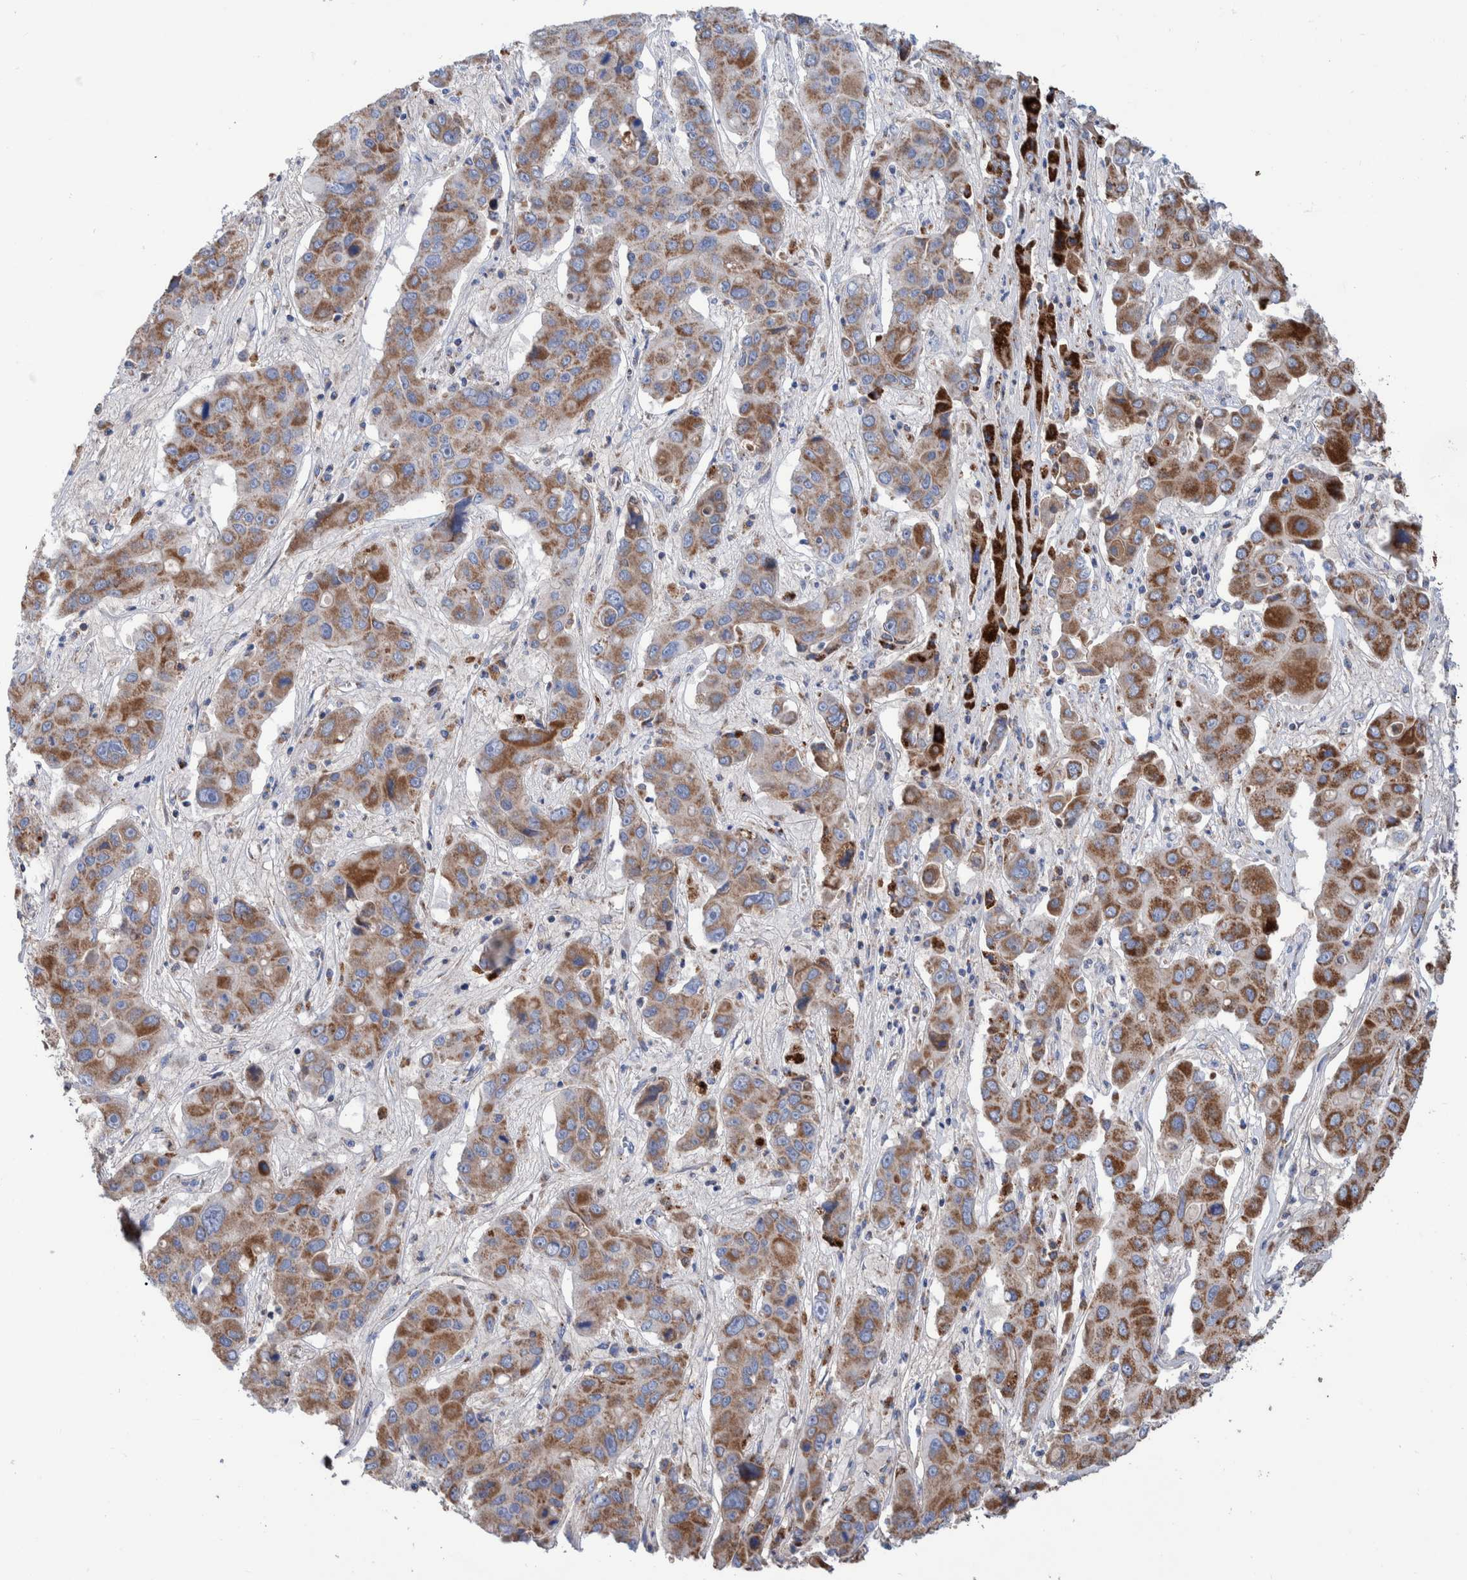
{"staining": {"intensity": "moderate", "quantity": ">75%", "location": "cytoplasmic/membranous"}, "tissue": "liver cancer", "cell_type": "Tumor cells", "image_type": "cancer", "snomed": [{"axis": "morphology", "description": "Cholangiocarcinoma"}, {"axis": "topography", "description": "Liver"}], "caption": "Immunohistochemistry (IHC) (DAB (3,3'-diaminobenzidine)) staining of human liver cancer shows moderate cytoplasmic/membranous protein staining in about >75% of tumor cells.", "gene": "DECR1", "patient": {"sex": "male", "age": 67}}